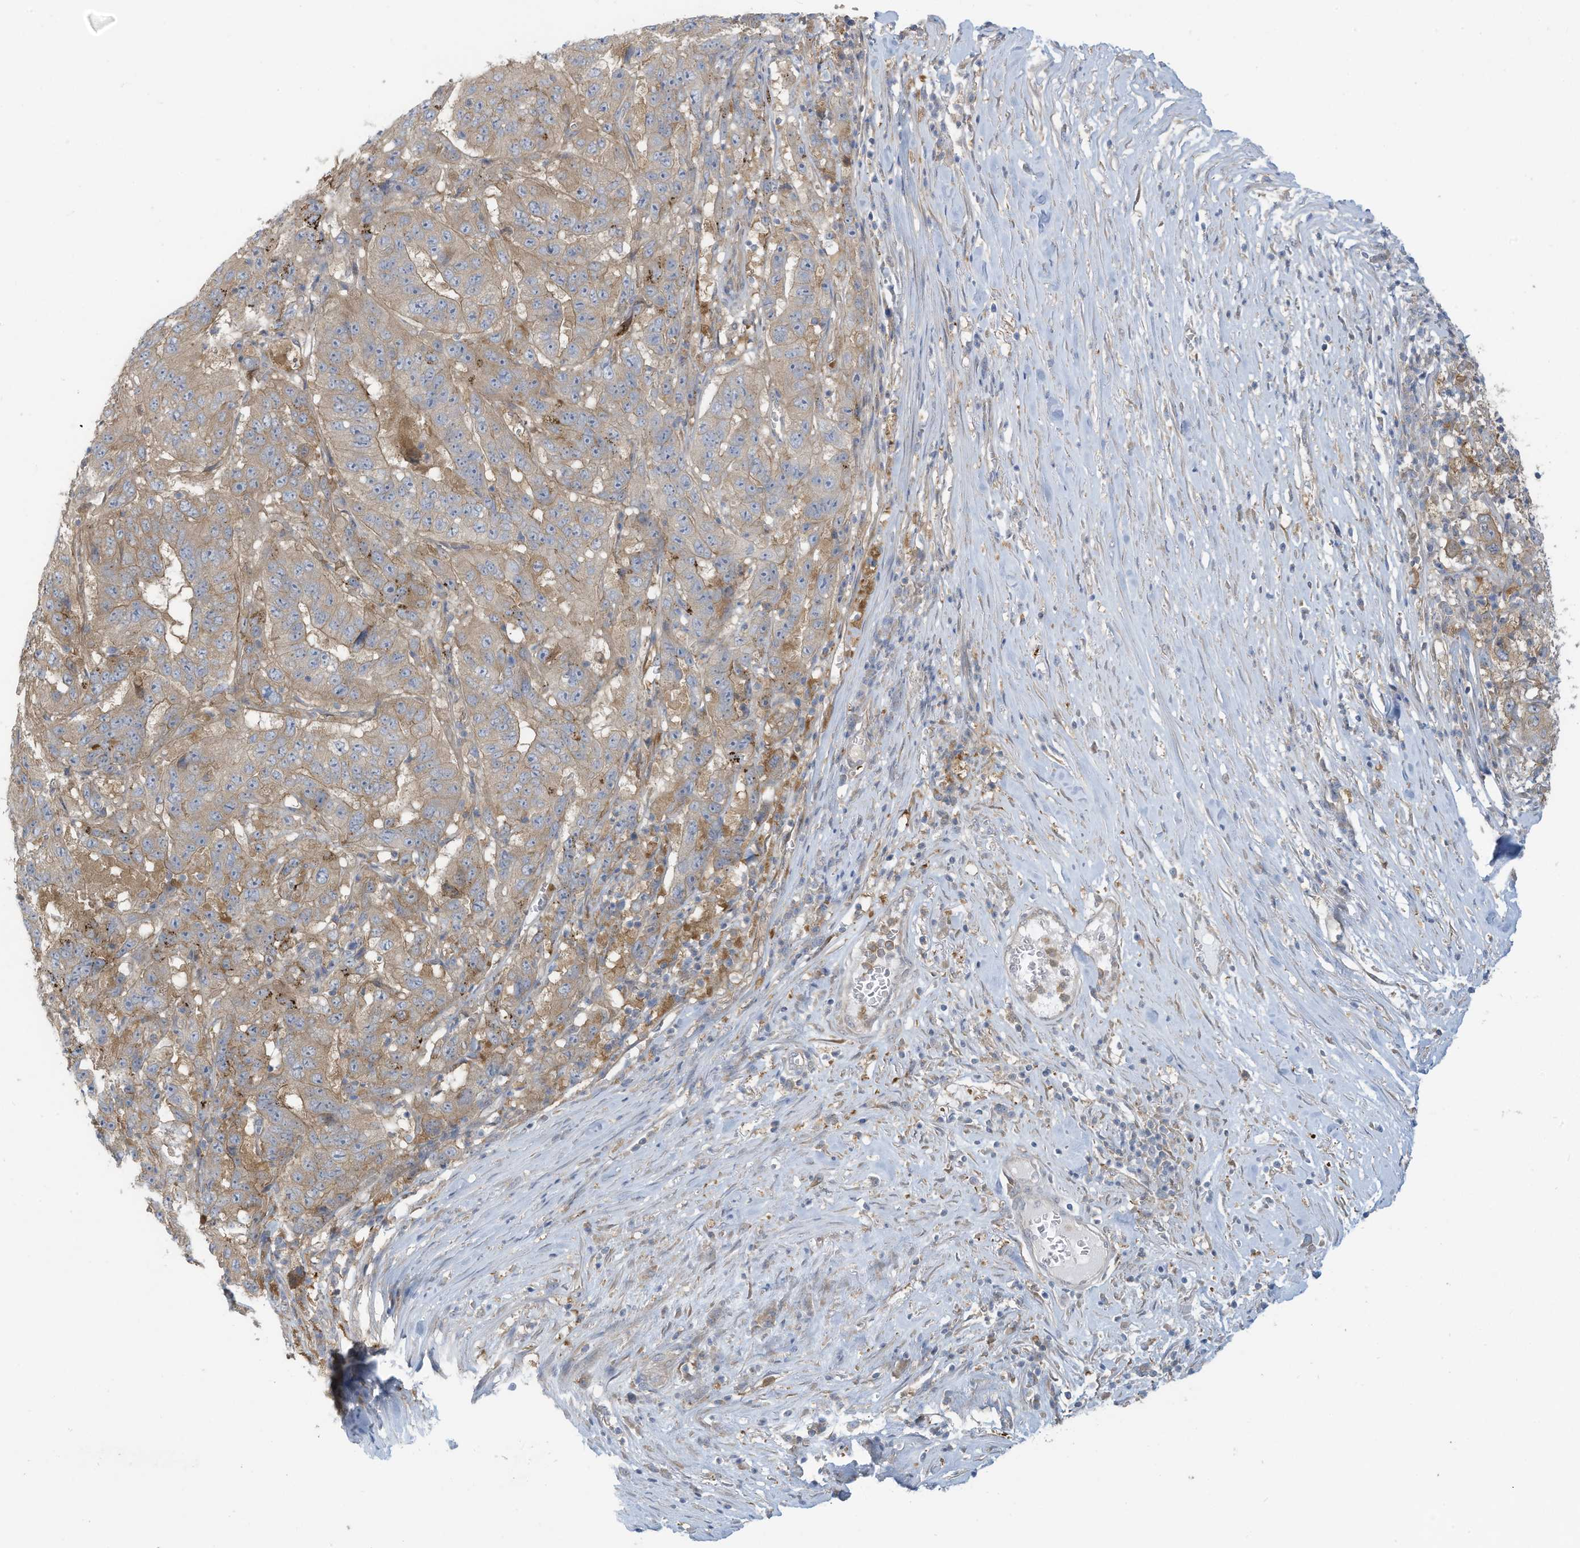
{"staining": {"intensity": "weak", "quantity": ">75%", "location": "cytoplasmic/membranous"}, "tissue": "pancreatic cancer", "cell_type": "Tumor cells", "image_type": "cancer", "snomed": [{"axis": "morphology", "description": "Adenocarcinoma, NOS"}, {"axis": "topography", "description": "Pancreas"}], "caption": "This is a photomicrograph of immunohistochemistry staining of pancreatic cancer, which shows weak staining in the cytoplasmic/membranous of tumor cells.", "gene": "ADI1", "patient": {"sex": "male", "age": 63}}